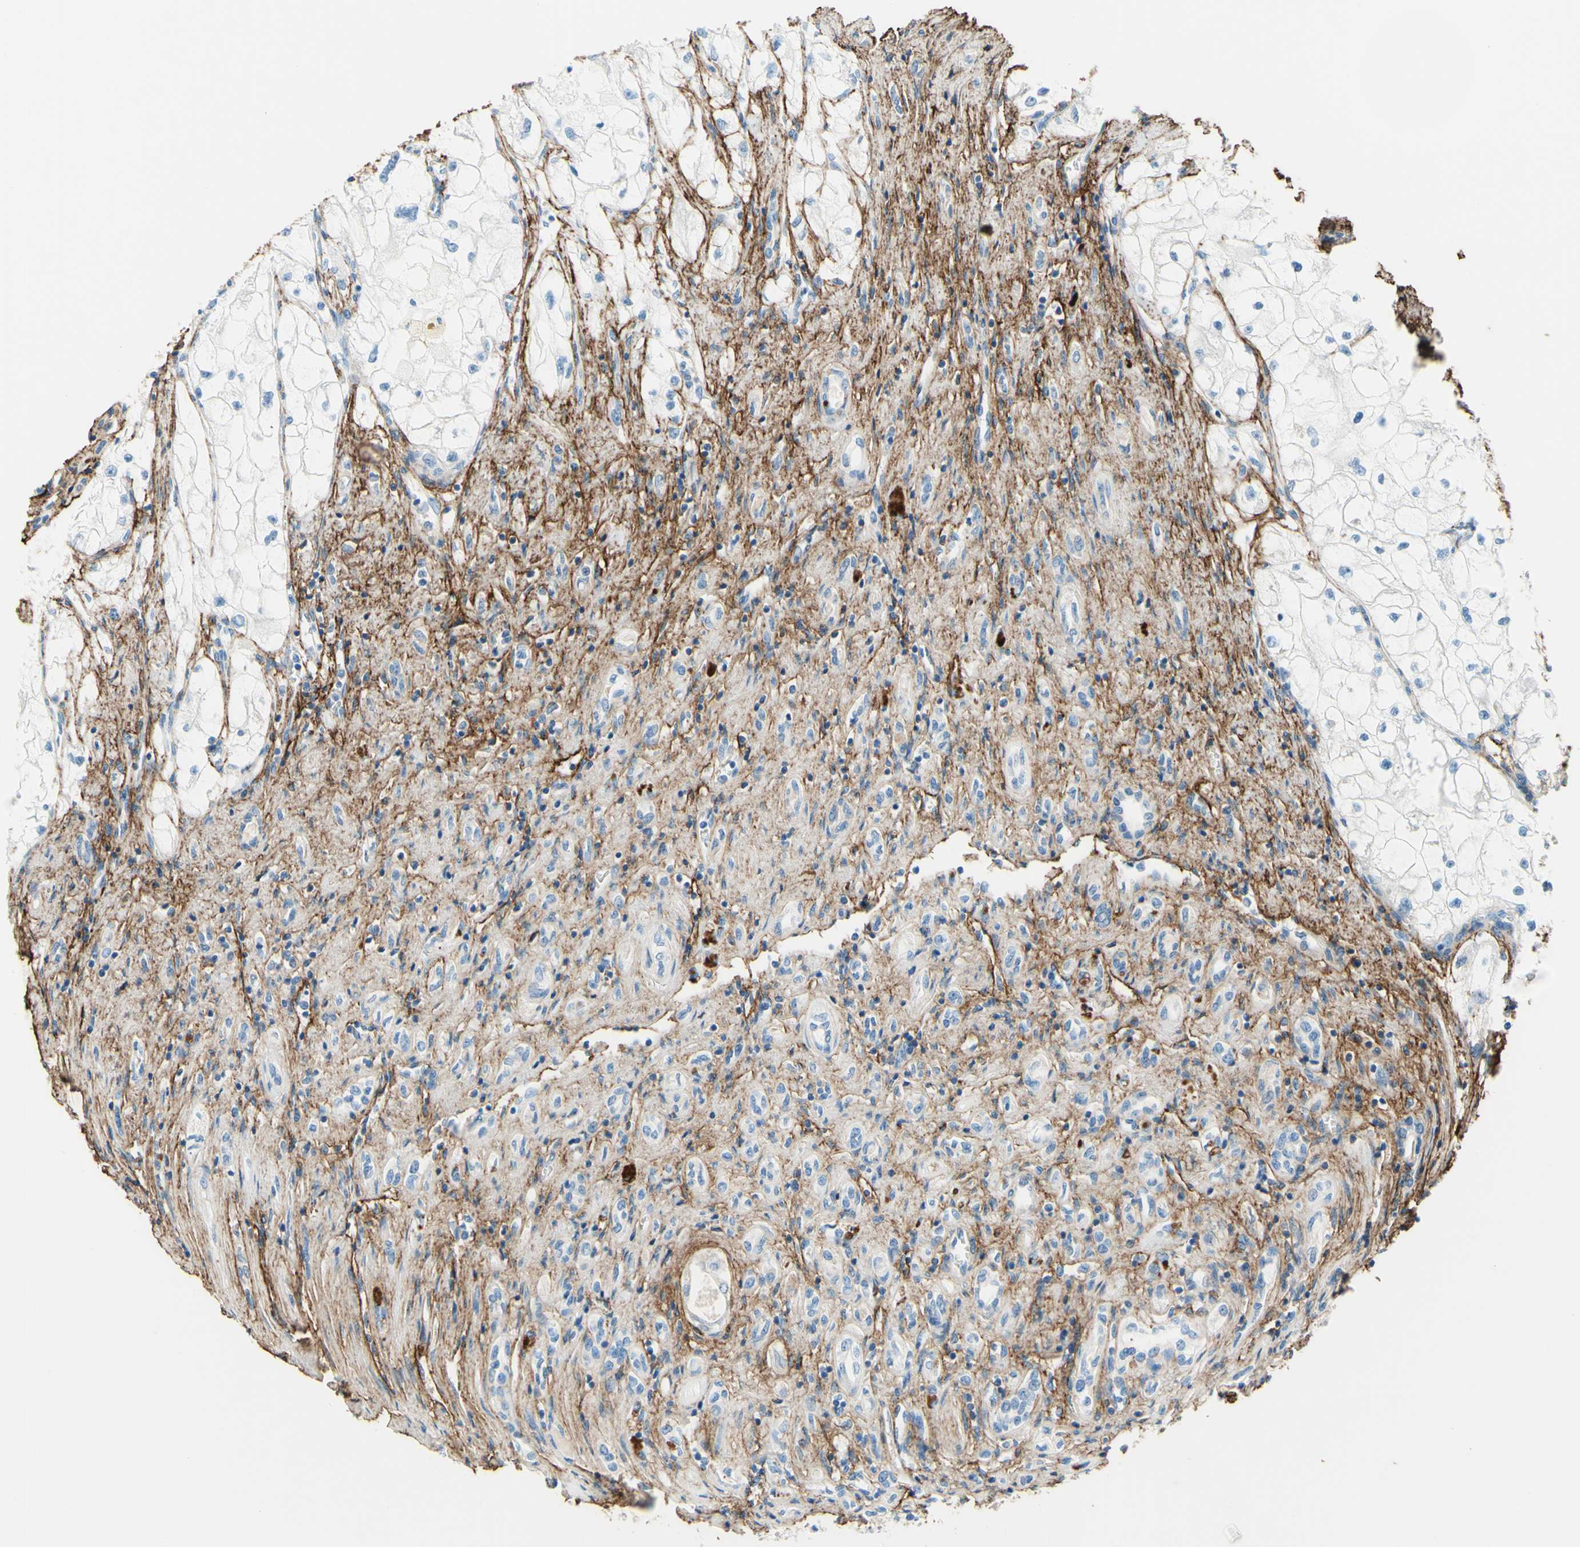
{"staining": {"intensity": "negative", "quantity": "none", "location": "none"}, "tissue": "renal cancer", "cell_type": "Tumor cells", "image_type": "cancer", "snomed": [{"axis": "morphology", "description": "Adenocarcinoma, NOS"}, {"axis": "topography", "description": "Kidney"}], "caption": "This image is of renal cancer (adenocarcinoma) stained with IHC to label a protein in brown with the nuclei are counter-stained blue. There is no staining in tumor cells.", "gene": "MFAP5", "patient": {"sex": "female", "age": 70}}